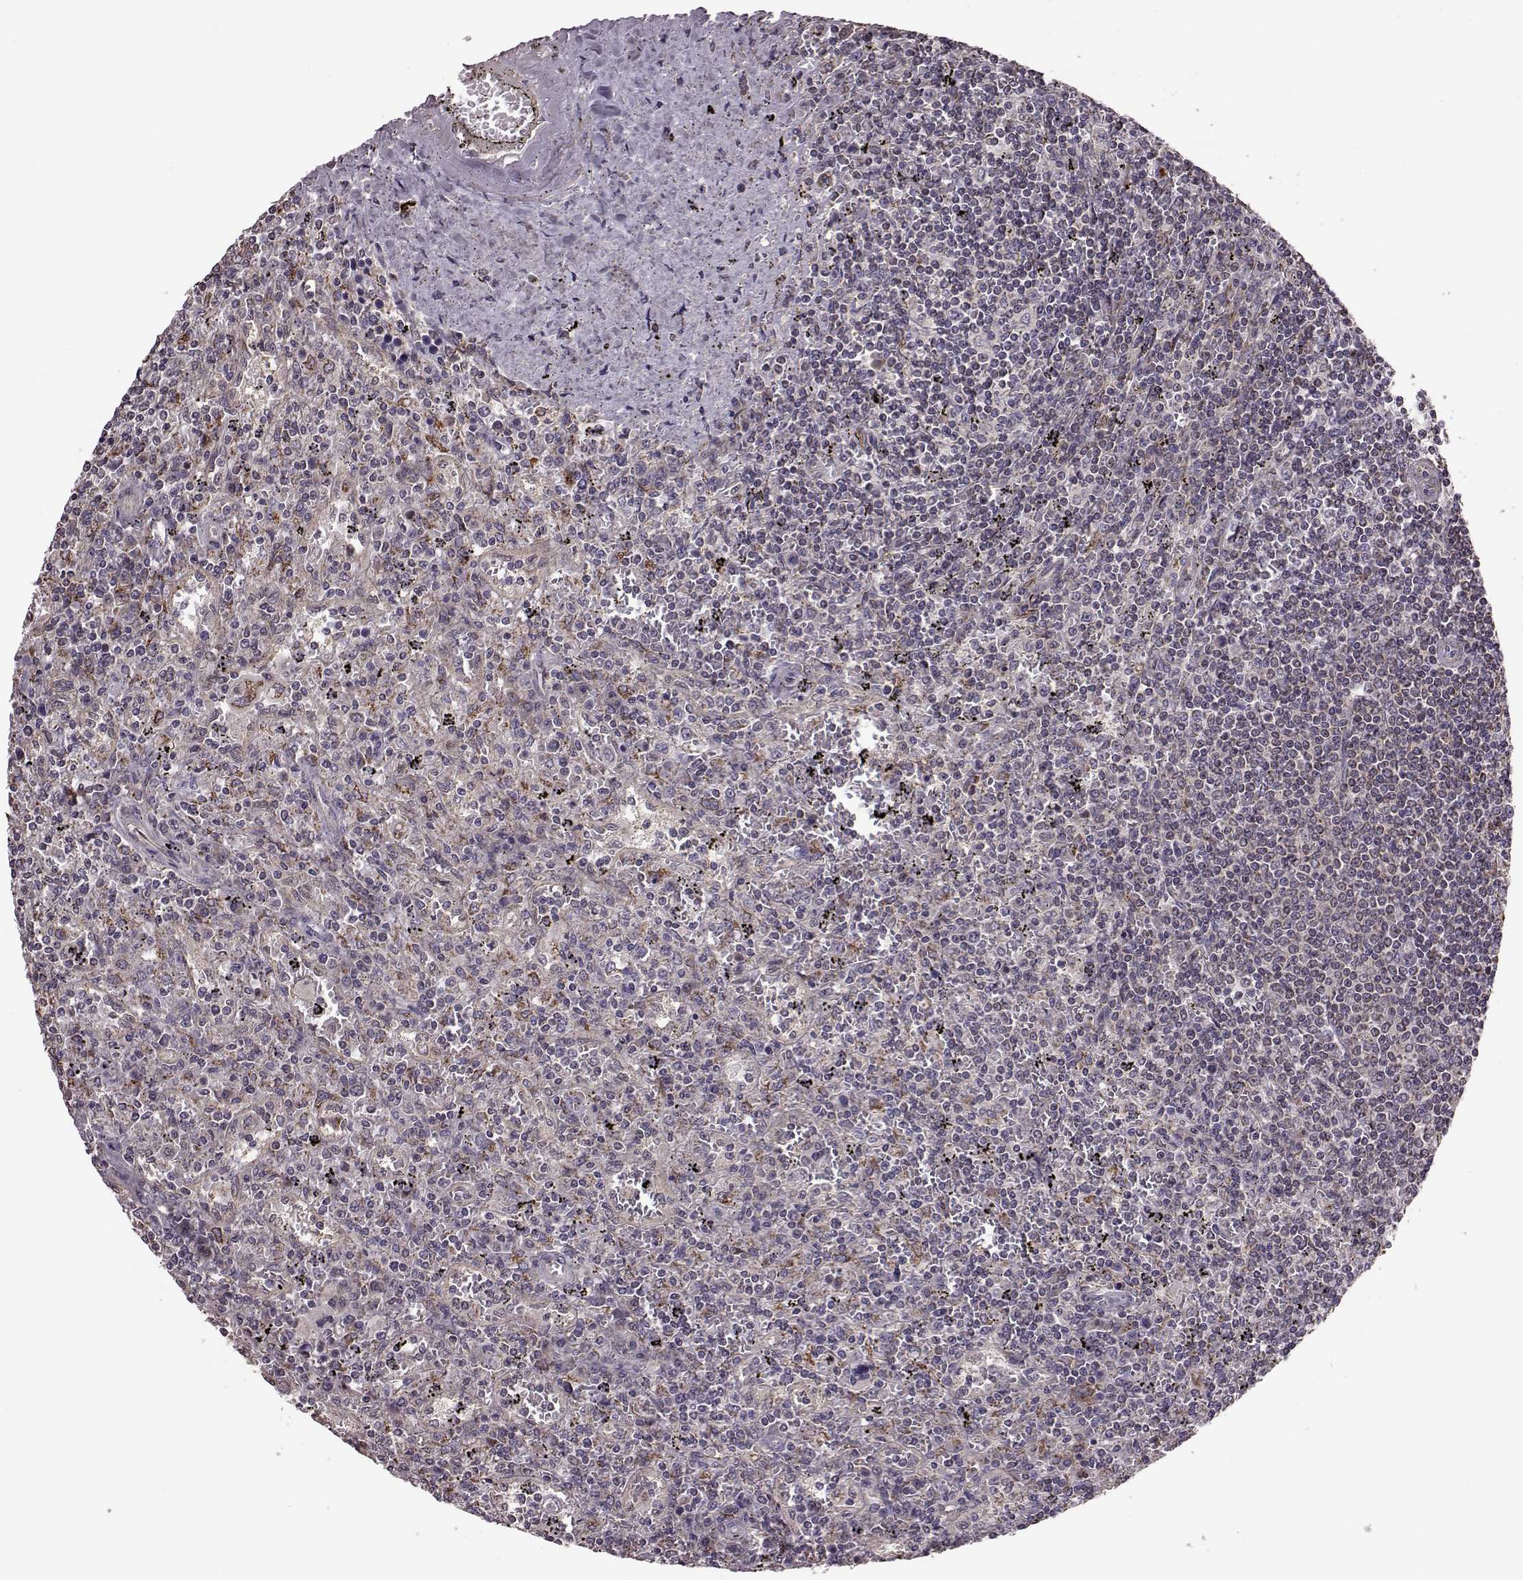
{"staining": {"intensity": "negative", "quantity": "none", "location": "none"}, "tissue": "lymphoma", "cell_type": "Tumor cells", "image_type": "cancer", "snomed": [{"axis": "morphology", "description": "Malignant lymphoma, non-Hodgkin's type, Low grade"}, {"axis": "topography", "description": "Spleen"}], "caption": "An immunohistochemistry (IHC) image of lymphoma is shown. There is no staining in tumor cells of lymphoma.", "gene": "PUDP", "patient": {"sex": "male", "age": 62}}